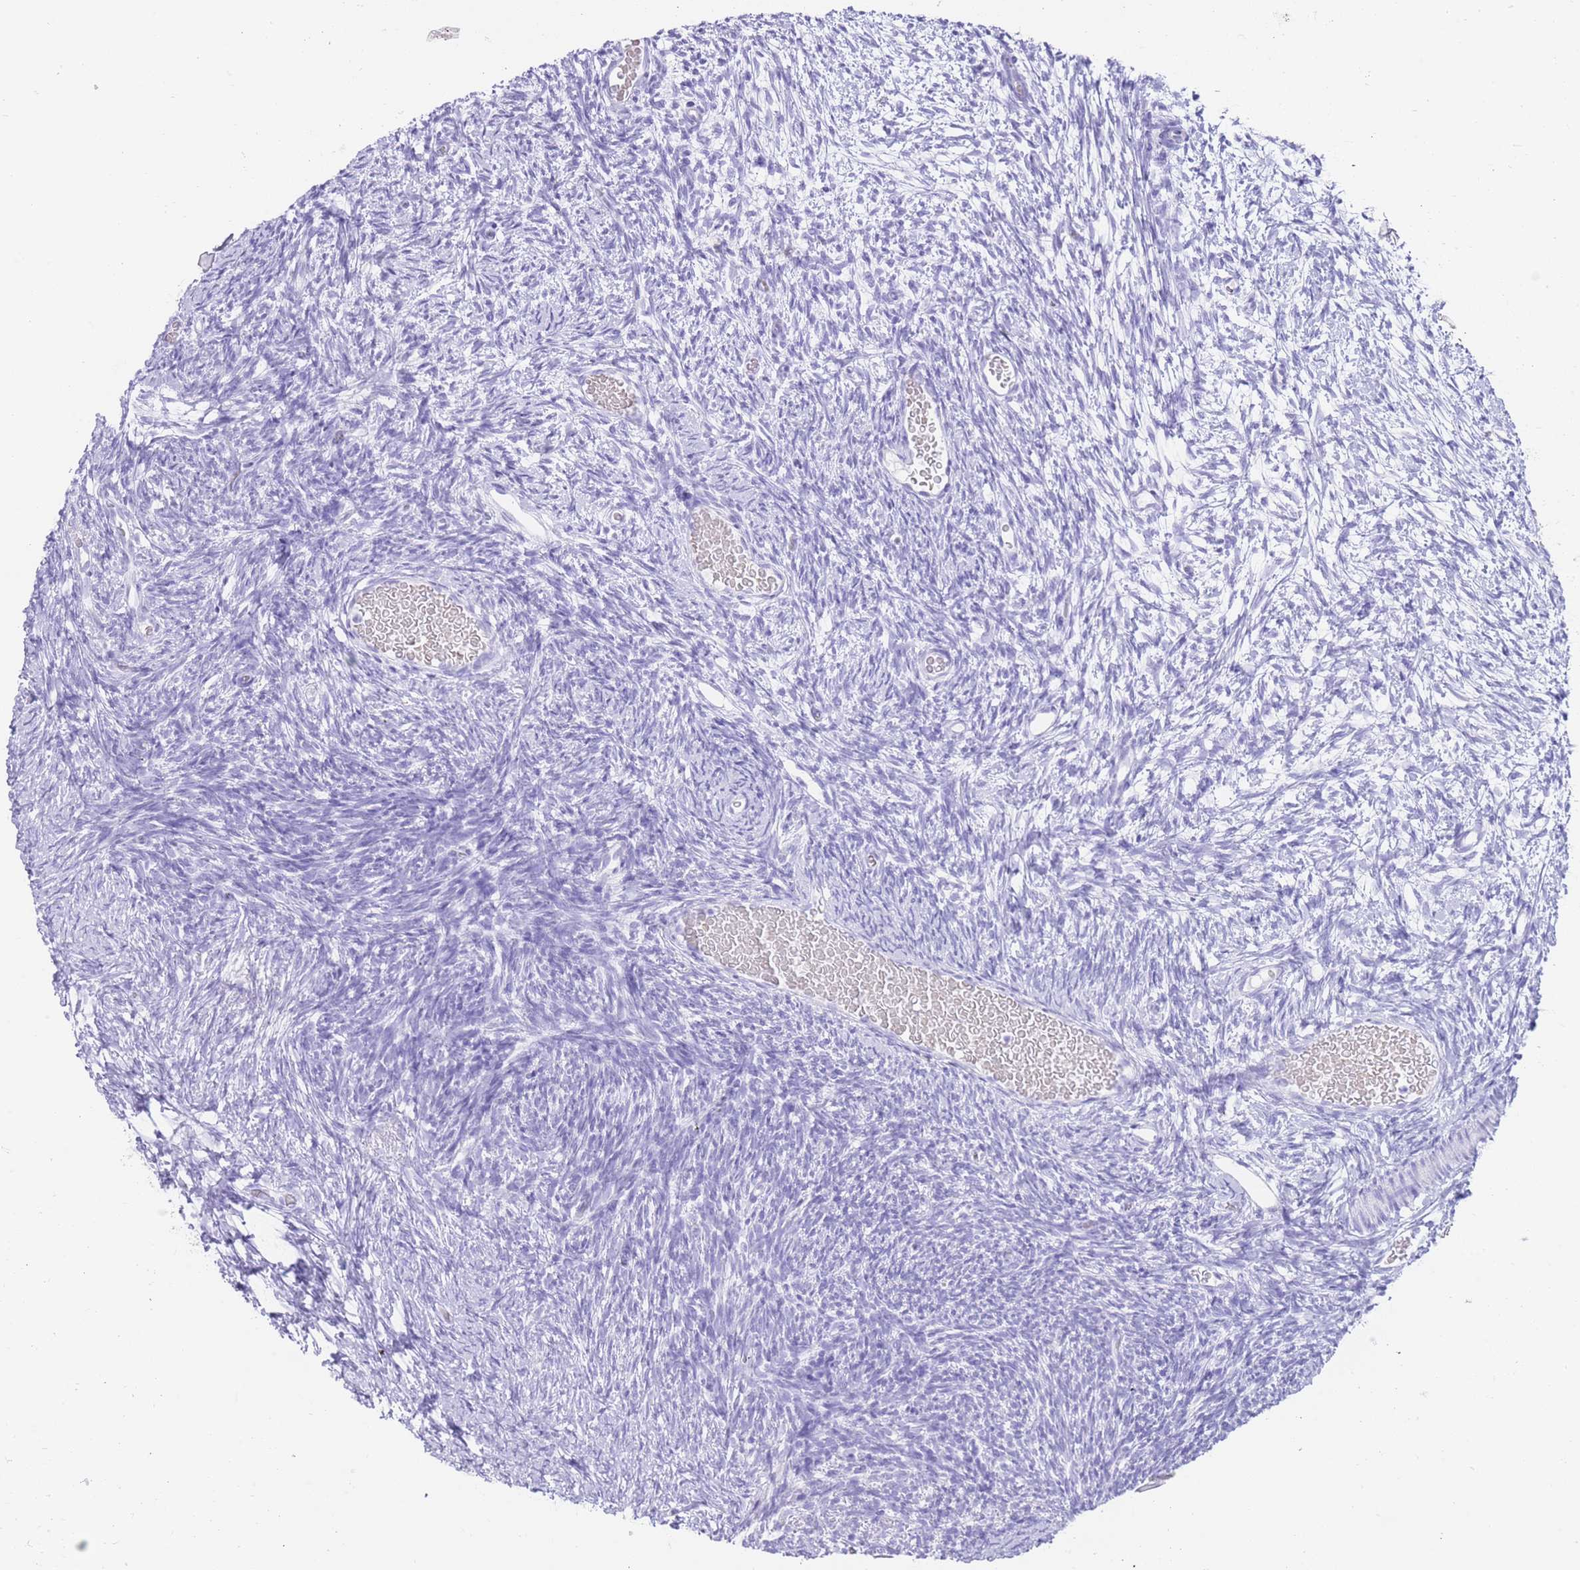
{"staining": {"intensity": "negative", "quantity": "none", "location": "none"}, "tissue": "ovary", "cell_type": "Ovarian stroma cells", "image_type": "normal", "snomed": [{"axis": "morphology", "description": "Normal tissue, NOS"}, {"axis": "topography", "description": "Ovary"}], "caption": "Image shows no protein staining in ovarian stroma cells of normal ovary. (Stains: DAB (3,3'-diaminobenzidine) IHC with hematoxylin counter stain, Microscopy: brightfield microscopy at high magnification).", "gene": "ELOA2", "patient": {"sex": "female", "age": 39}}